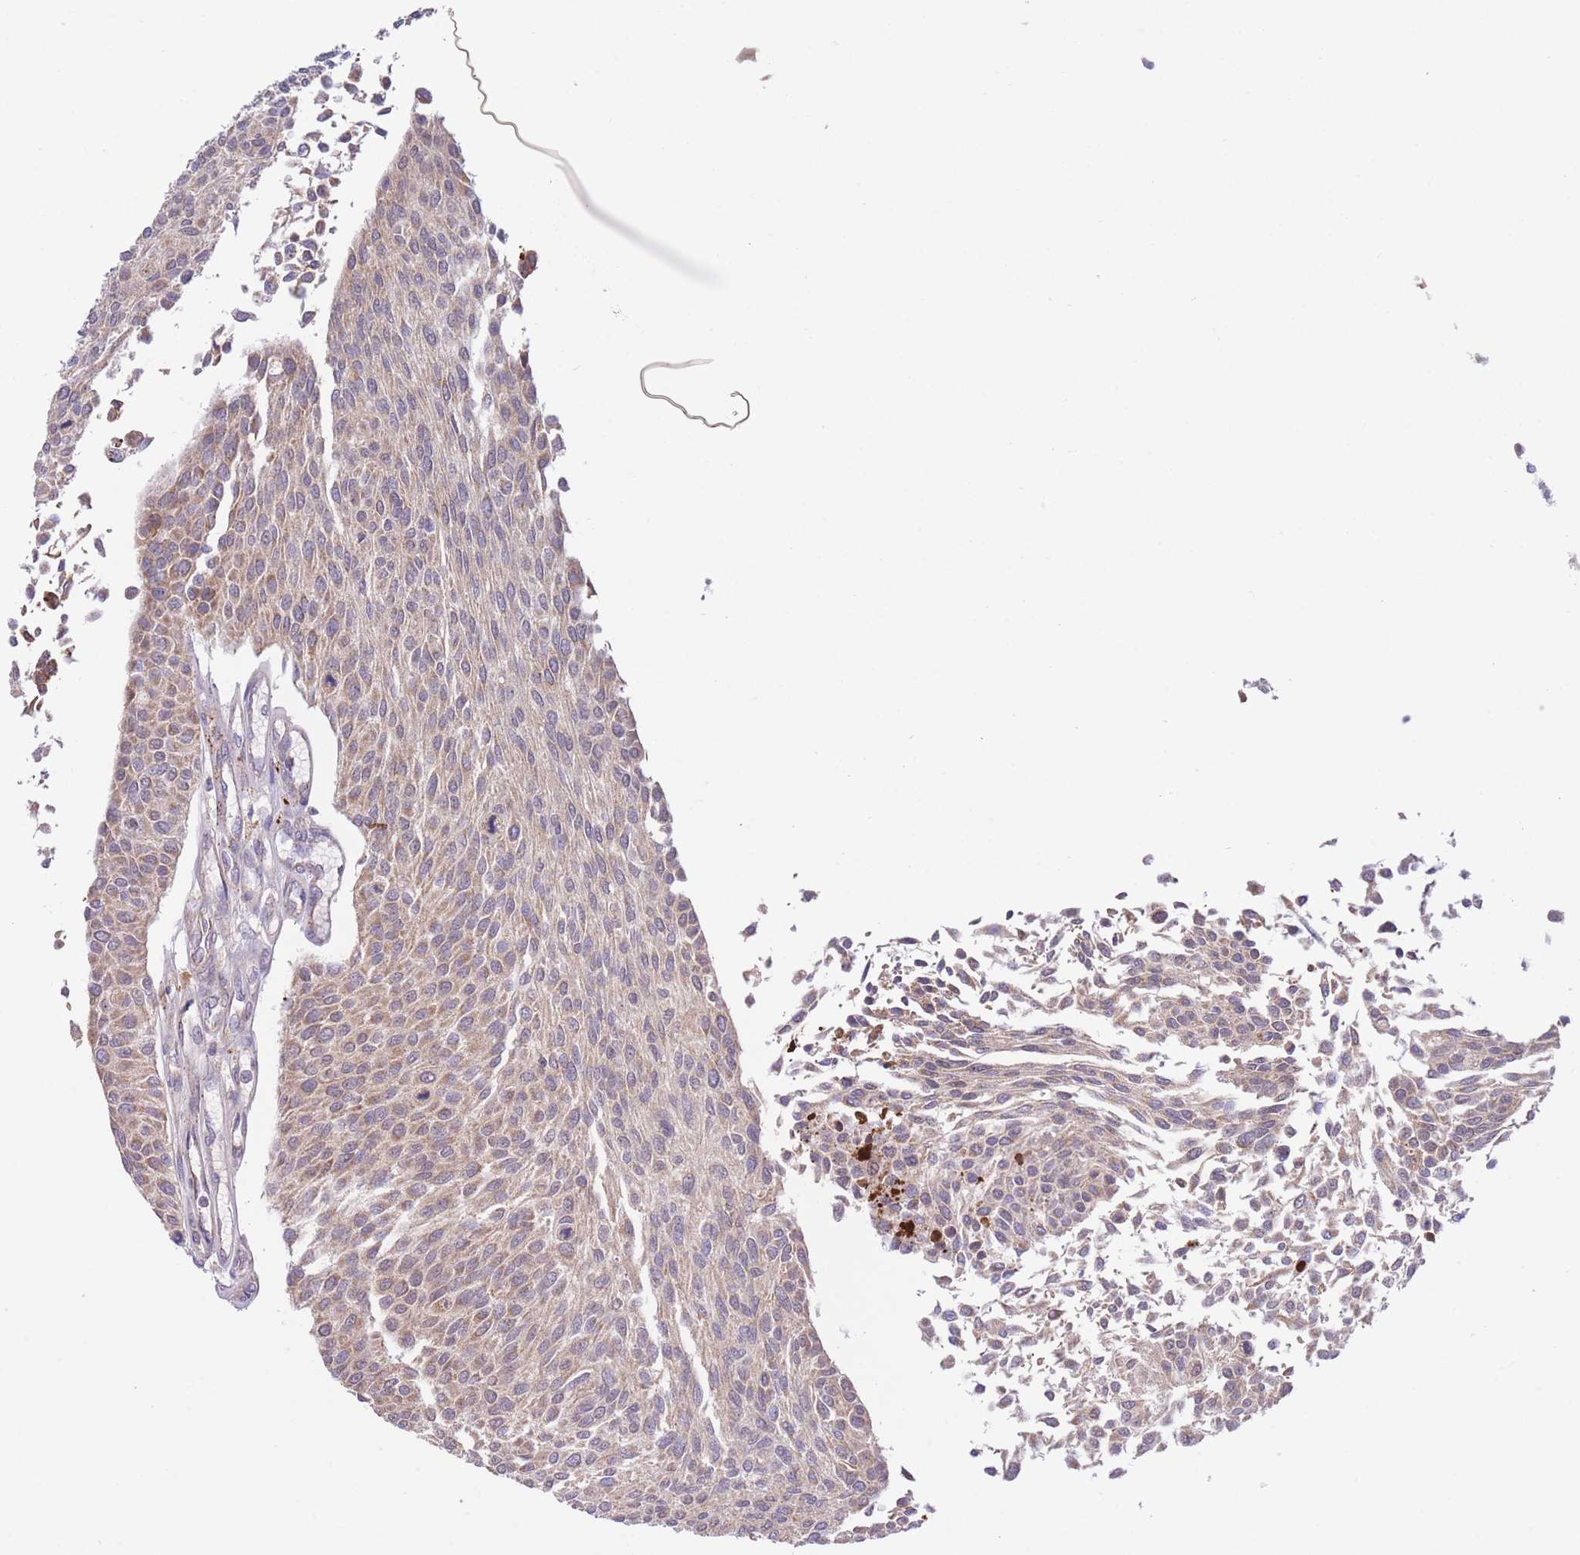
{"staining": {"intensity": "weak", "quantity": ">75%", "location": "cytoplasmic/membranous"}, "tissue": "urothelial cancer", "cell_type": "Tumor cells", "image_type": "cancer", "snomed": [{"axis": "morphology", "description": "Urothelial carcinoma, NOS"}, {"axis": "topography", "description": "Urinary bladder"}], "caption": "Immunohistochemical staining of human transitional cell carcinoma displays low levels of weak cytoplasmic/membranous staining in about >75% of tumor cells.", "gene": "ATP13A2", "patient": {"sex": "male", "age": 55}}